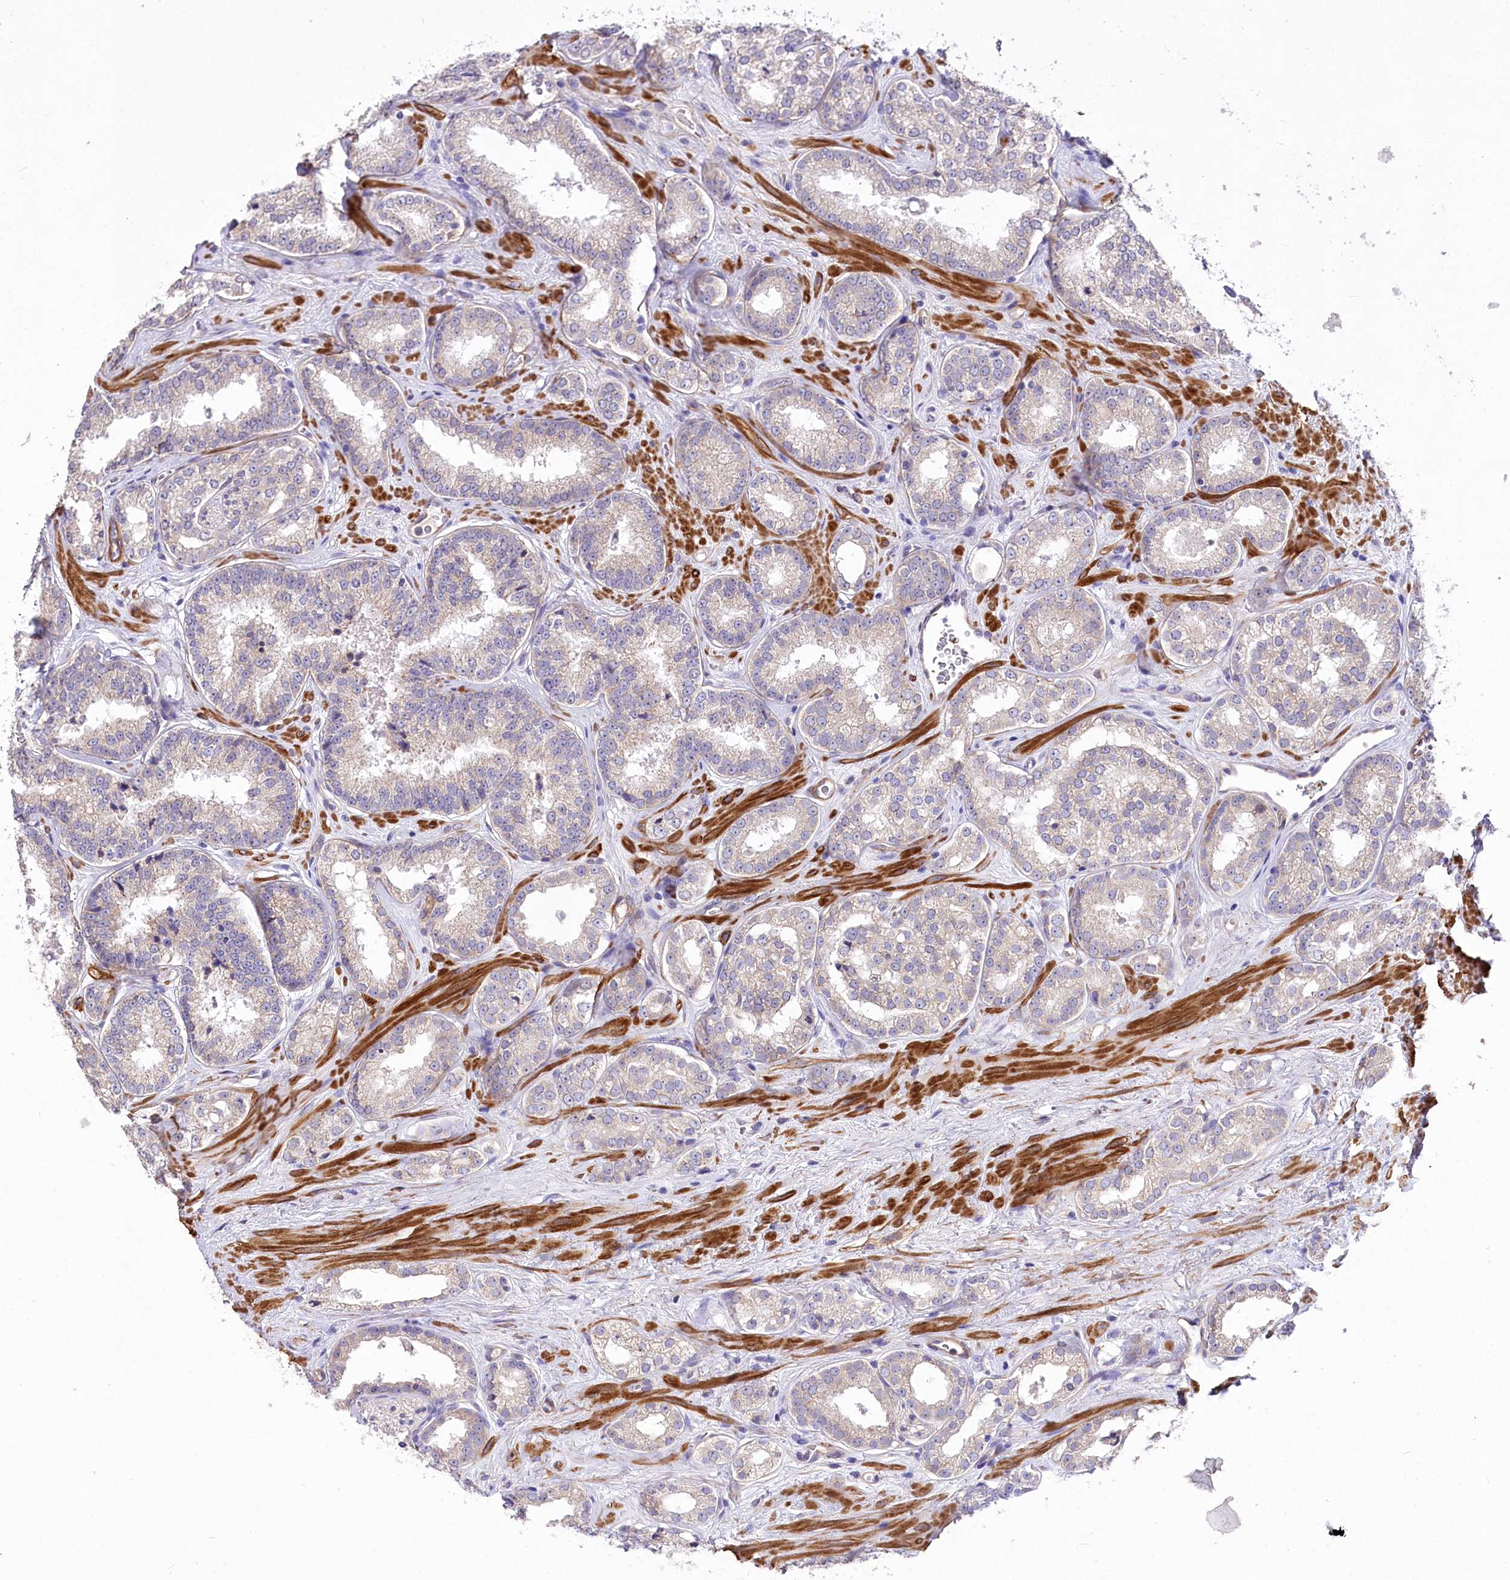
{"staining": {"intensity": "negative", "quantity": "none", "location": "none"}, "tissue": "prostate cancer", "cell_type": "Tumor cells", "image_type": "cancer", "snomed": [{"axis": "morphology", "description": "Normal tissue, NOS"}, {"axis": "morphology", "description": "Adenocarcinoma, High grade"}, {"axis": "topography", "description": "Prostate"}], "caption": "This is an IHC photomicrograph of prostate adenocarcinoma (high-grade). There is no staining in tumor cells.", "gene": "RDH16", "patient": {"sex": "male", "age": 83}}